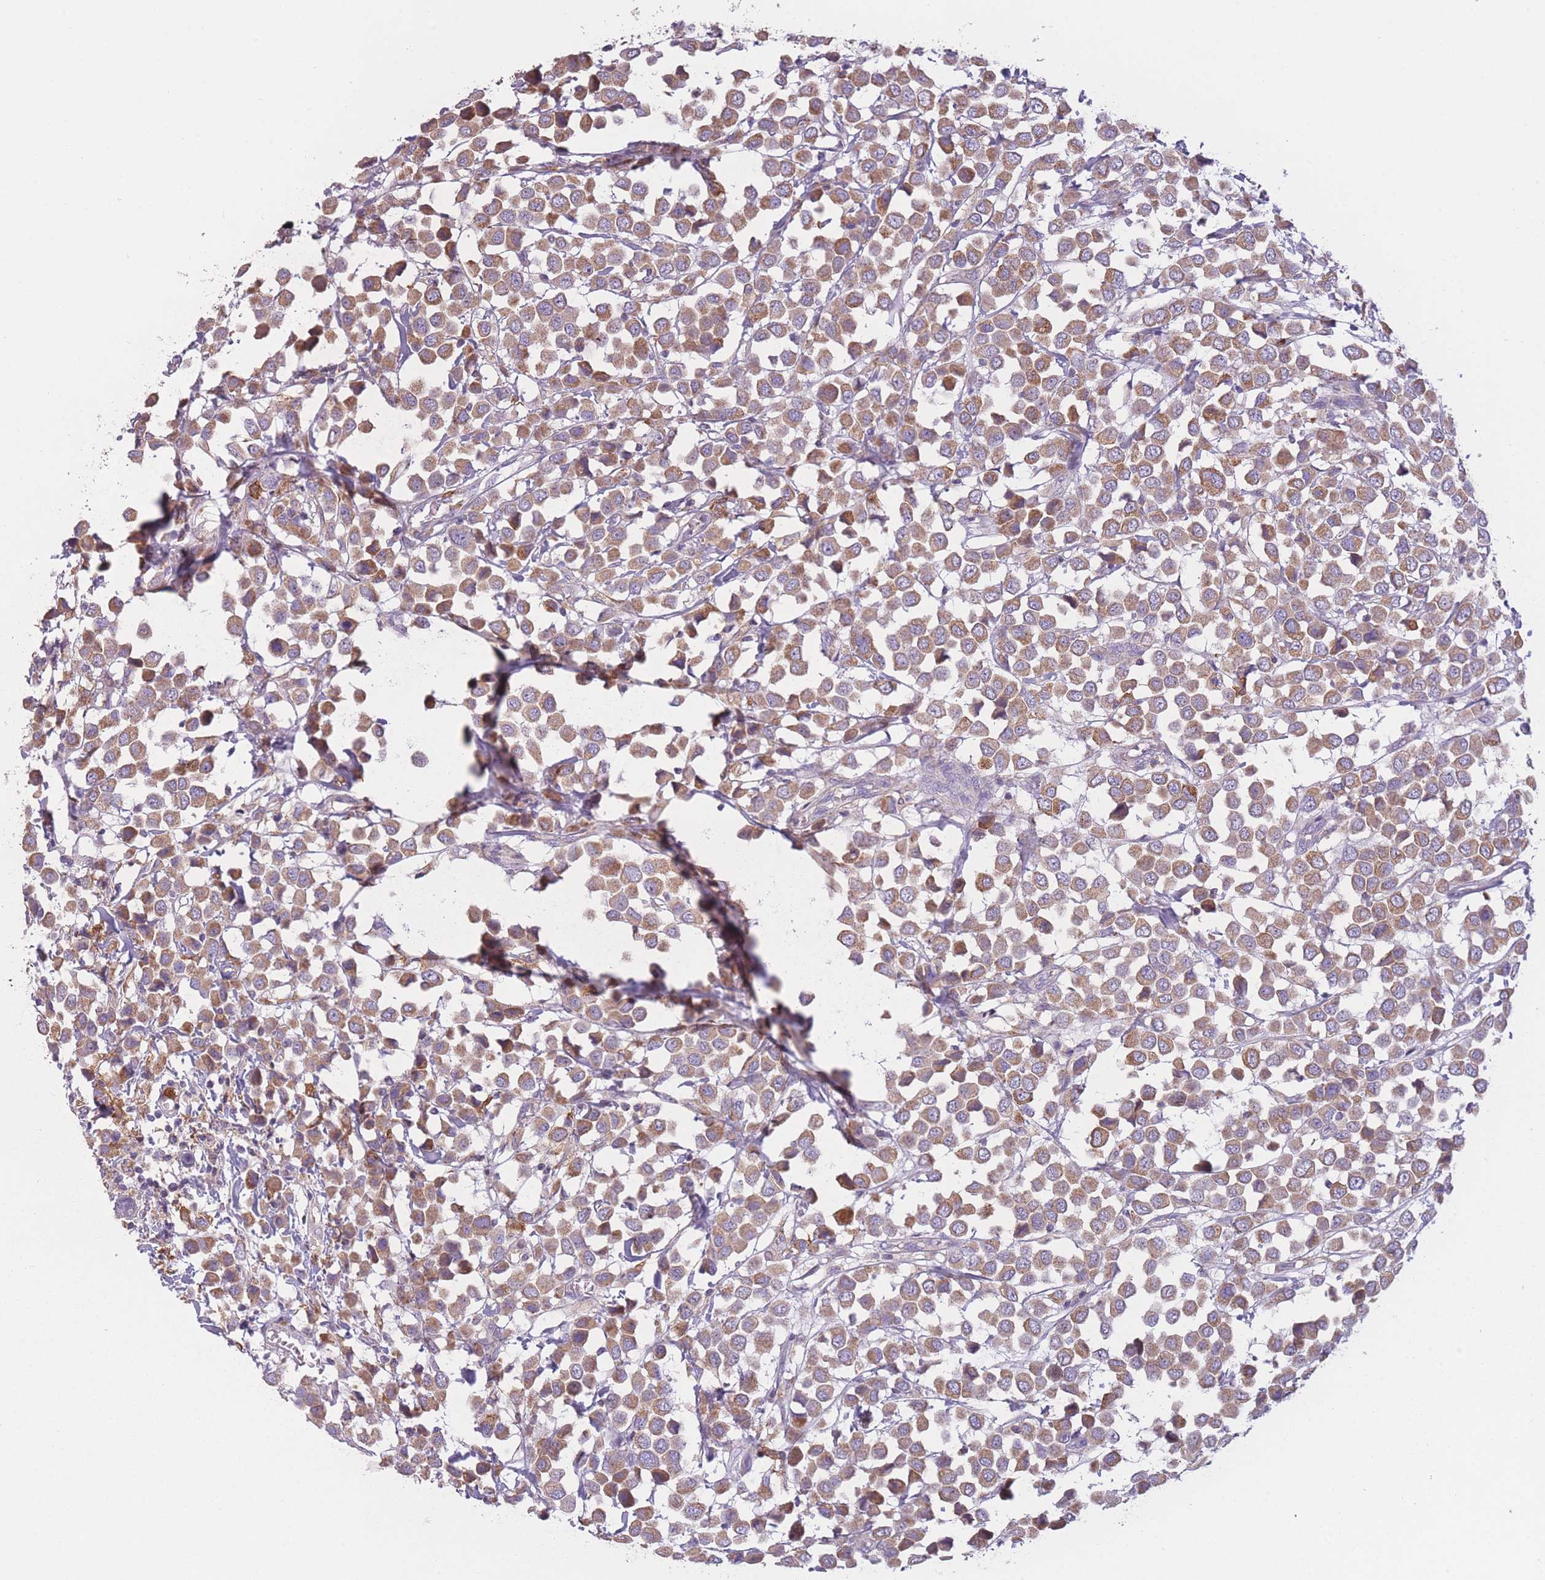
{"staining": {"intensity": "moderate", "quantity": ">75%", "location": "cytoplasmic/membranous"}, "tissue": "breast cancer", "cell_type": "Tumor cells", "image_type": "cancer", "snomed": [{"axis": "morphology", "description": "Duct carcinoma"}, {"axis": "topography", "description": "Breast"}], "caption": "Protein expression analysis of breast cancer (infiltrating ductal carcinoma) displays moderate cytoplasmic/membranous expression in approximately >75% of tumor cells. The staining was performed using DAB (3,3'-diaminobenzidine), with brown indicating positive protein expression. Nuclei are stained blue with hematoxylin.", "gene": "PRAM1", "patient": {"sex": "female", "age": 61}}